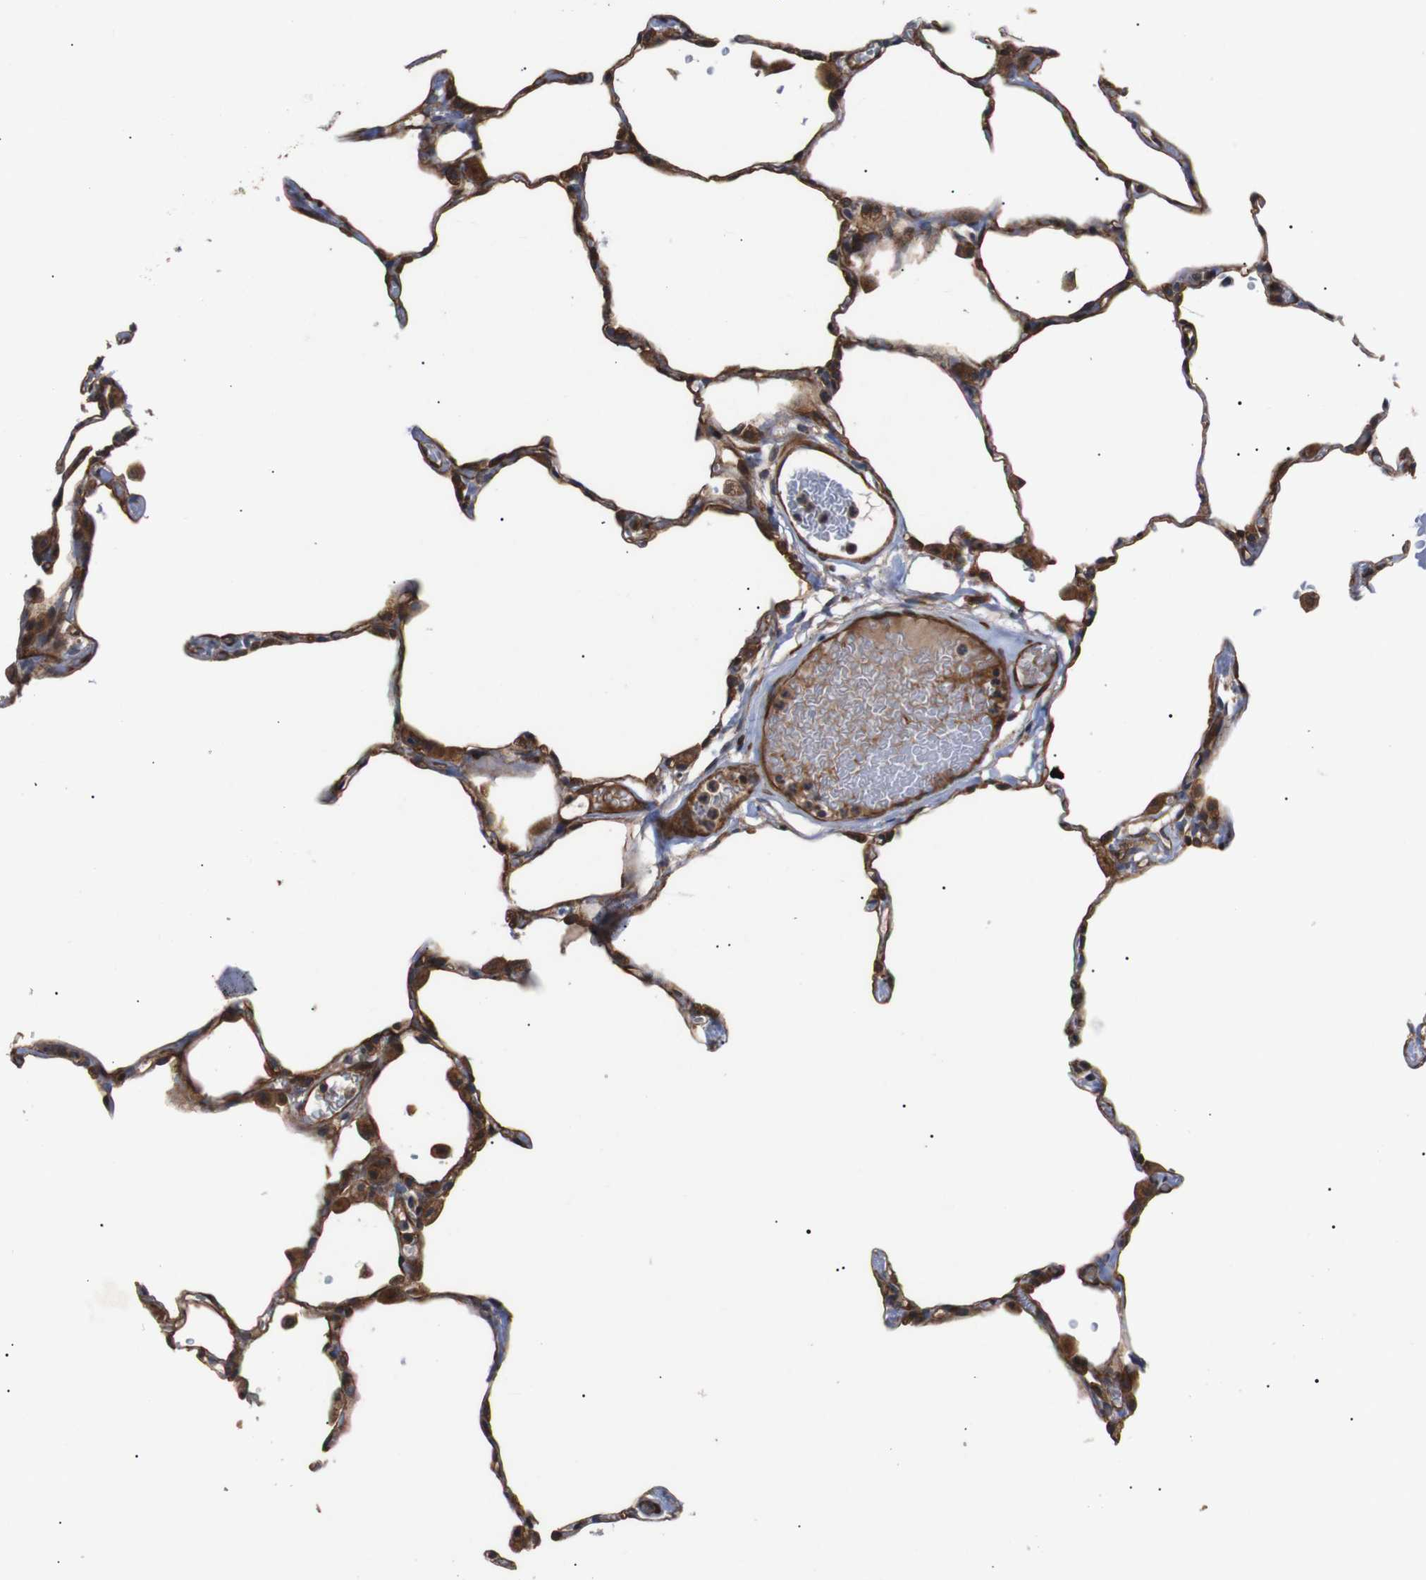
{"staining": {"intensity": "moderate", "quantity": ">75%", "location": "cytoplasmic/membranous"}, "tissue": "lung", "cell_type": "Alveolar cells", "image_type": "normal", "snomed": [{"axis": "morphology", "description": "Normal tissue, NOS"}, {"axis": "topography", "description": "Lung"}], "caption": "Immunohistochemistry (IHC) photomicrograph of unremarkable lung stained for a protein (brown), which exhibits medium levels of moderate cytoplasmic/membranous staining in approximately >75% of alveolar cells.", "gene": "PAWR", "patient": {"sex": "female", "age": 49}}